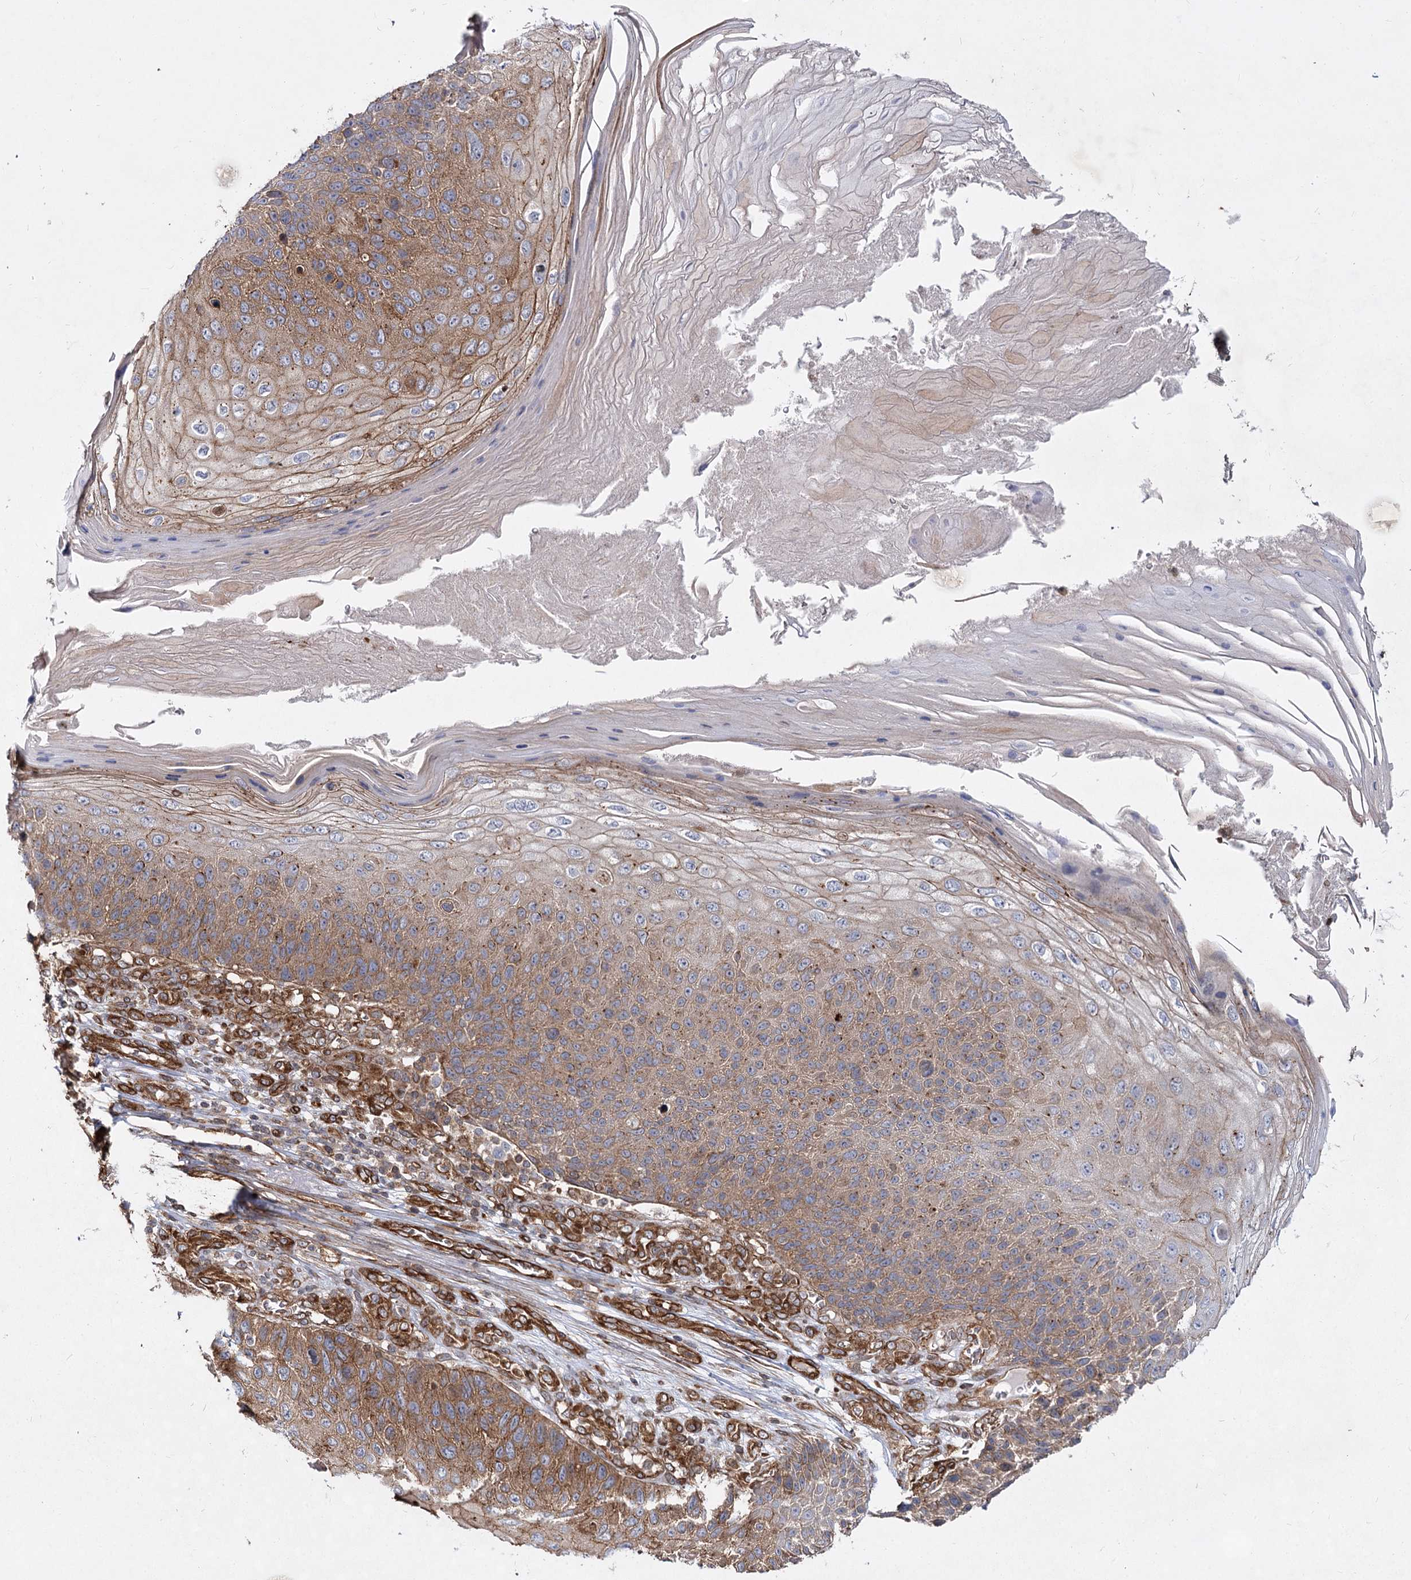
{"staining": {"intensity": "moderate", "quantity": ">75%", "location": "cytoplasmic/membranous"}, "tissue": "skin cancer", "cell_type": "Tumor cells", "image_type": "cancer", "snomed": [{"axis": "morphology", "description": "Squamous cell carcinoma, NOS"}, {"axis": "topography", "description": "Skin"}], "caption": "A histopathology image showing moderate cytoplasmic/membranous staining in about >75% of tumor cells in skin cancer (squamous cell carcinoma), as visualized by brown immunohistochemical staining.", "gene": "IQSEC1", "patient": {"sex": "female", "age": 88}}